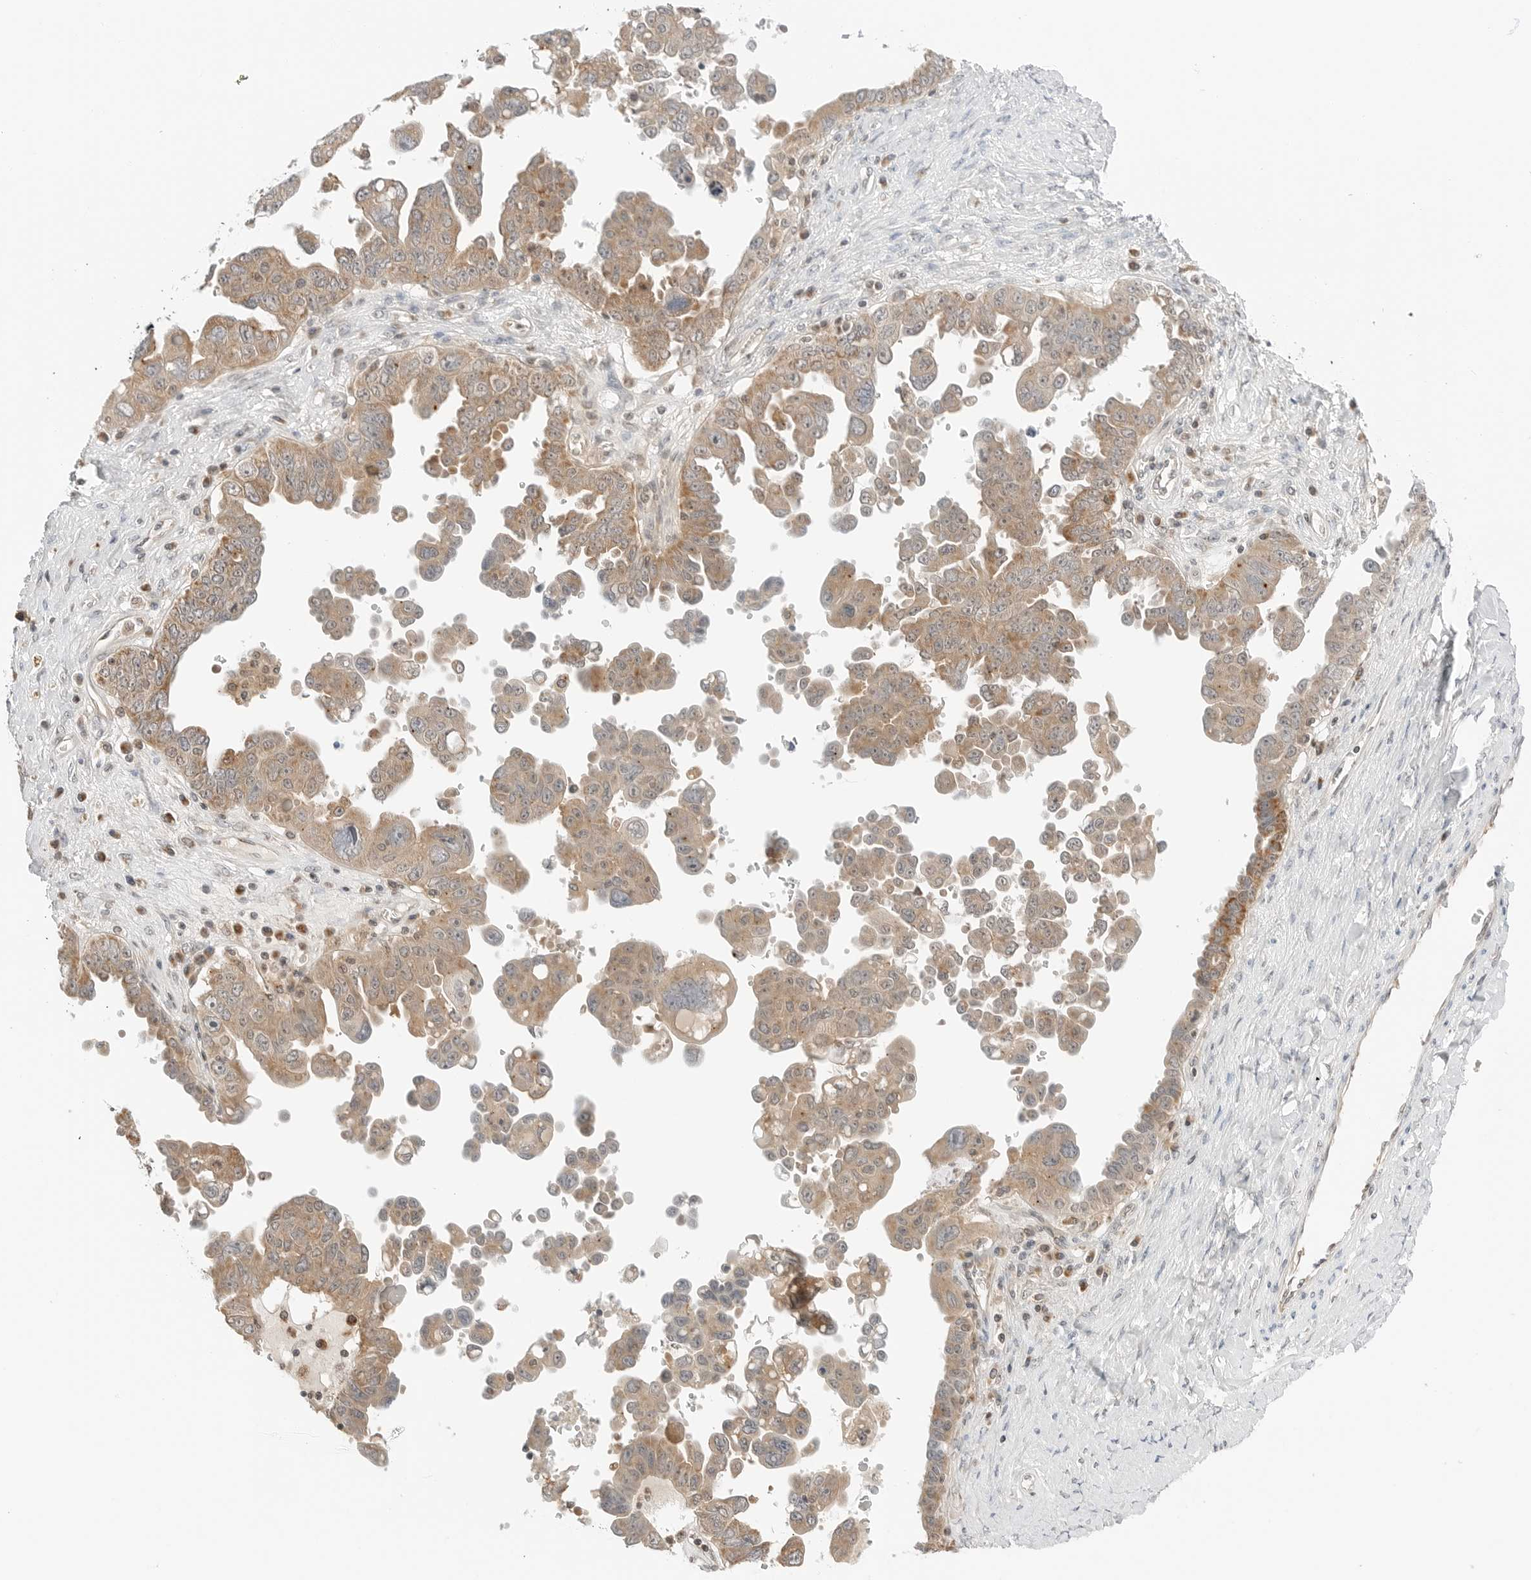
{"staining": {"intensity": "moderate", "quantity": ">75%", "location": "cytoplasmic/membranous"}, "tissue": "ovarian cancer", "cell_type": "Tumor cells", "image_type": "cancer", "snomed": [{"axis": "morphology", "description": "Carcinoma, endometroid"}, {"axis": "topography", "description": "Ovary"}], "caption": "Immunohistochemistry (IHC) of ovarian endometroid carcinoma reveals medium levels of moderate cytoplasmic/membranous positivity in approximately >75% of tumor cells.", "gene": "IQCC", "patient": {"sex": "female", "age": 62}}